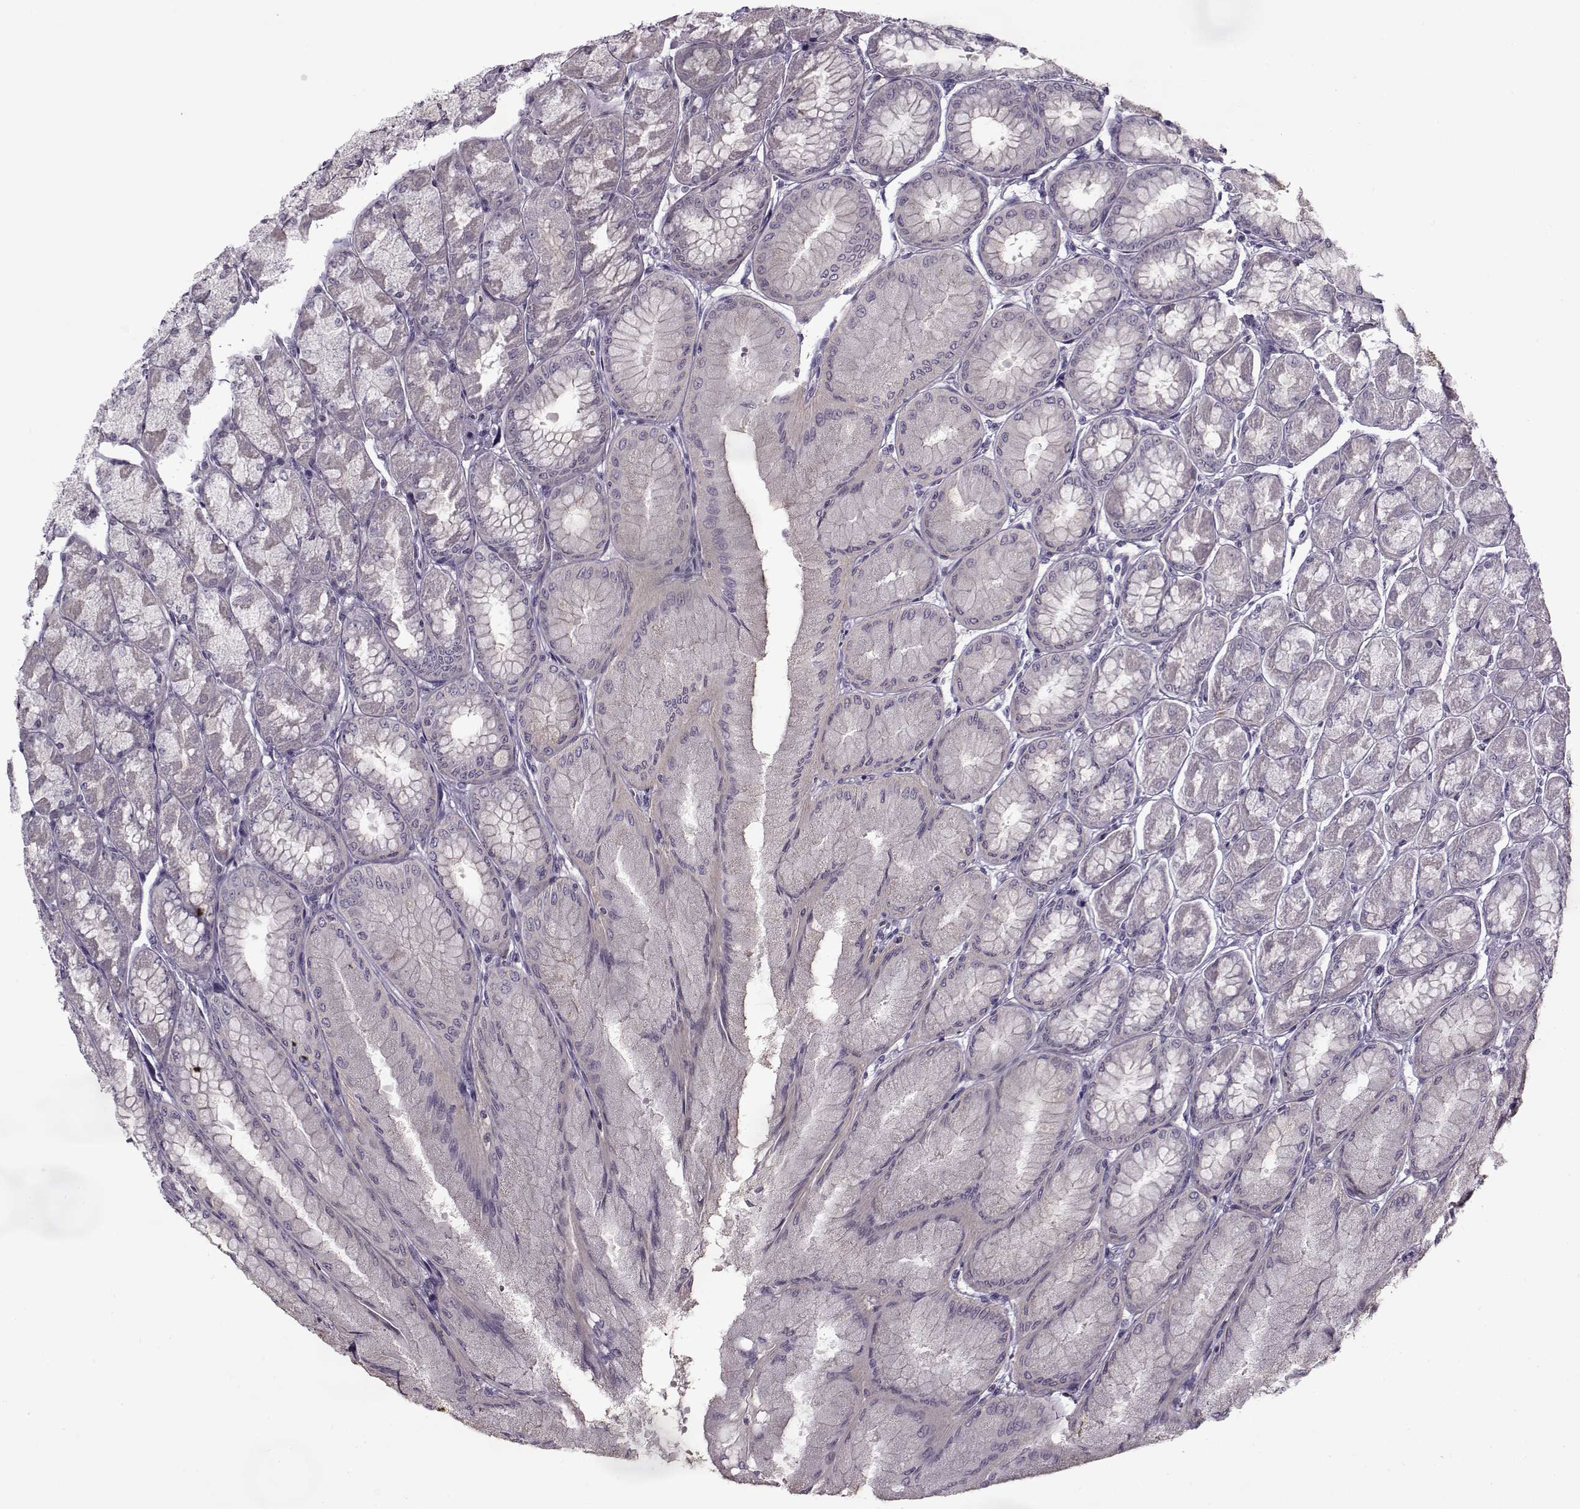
{"staining": {"intensity": "negative", "quantity": "none", "location": "none"}, "tissue": "stomach", "cell_type": "Glandular cells", "image_type": "normal", "snomed": [{"axis": "morphology", "description": "Normal tissue, NOS"}, {"axis": "topography", "description": "Stomach, upper"}], "caption": "Histopathology image shows no significant protein staining in glandular cells of normal stomach.", "gene": "PNMT", "patient": {"sex": "male", "age": 60}}